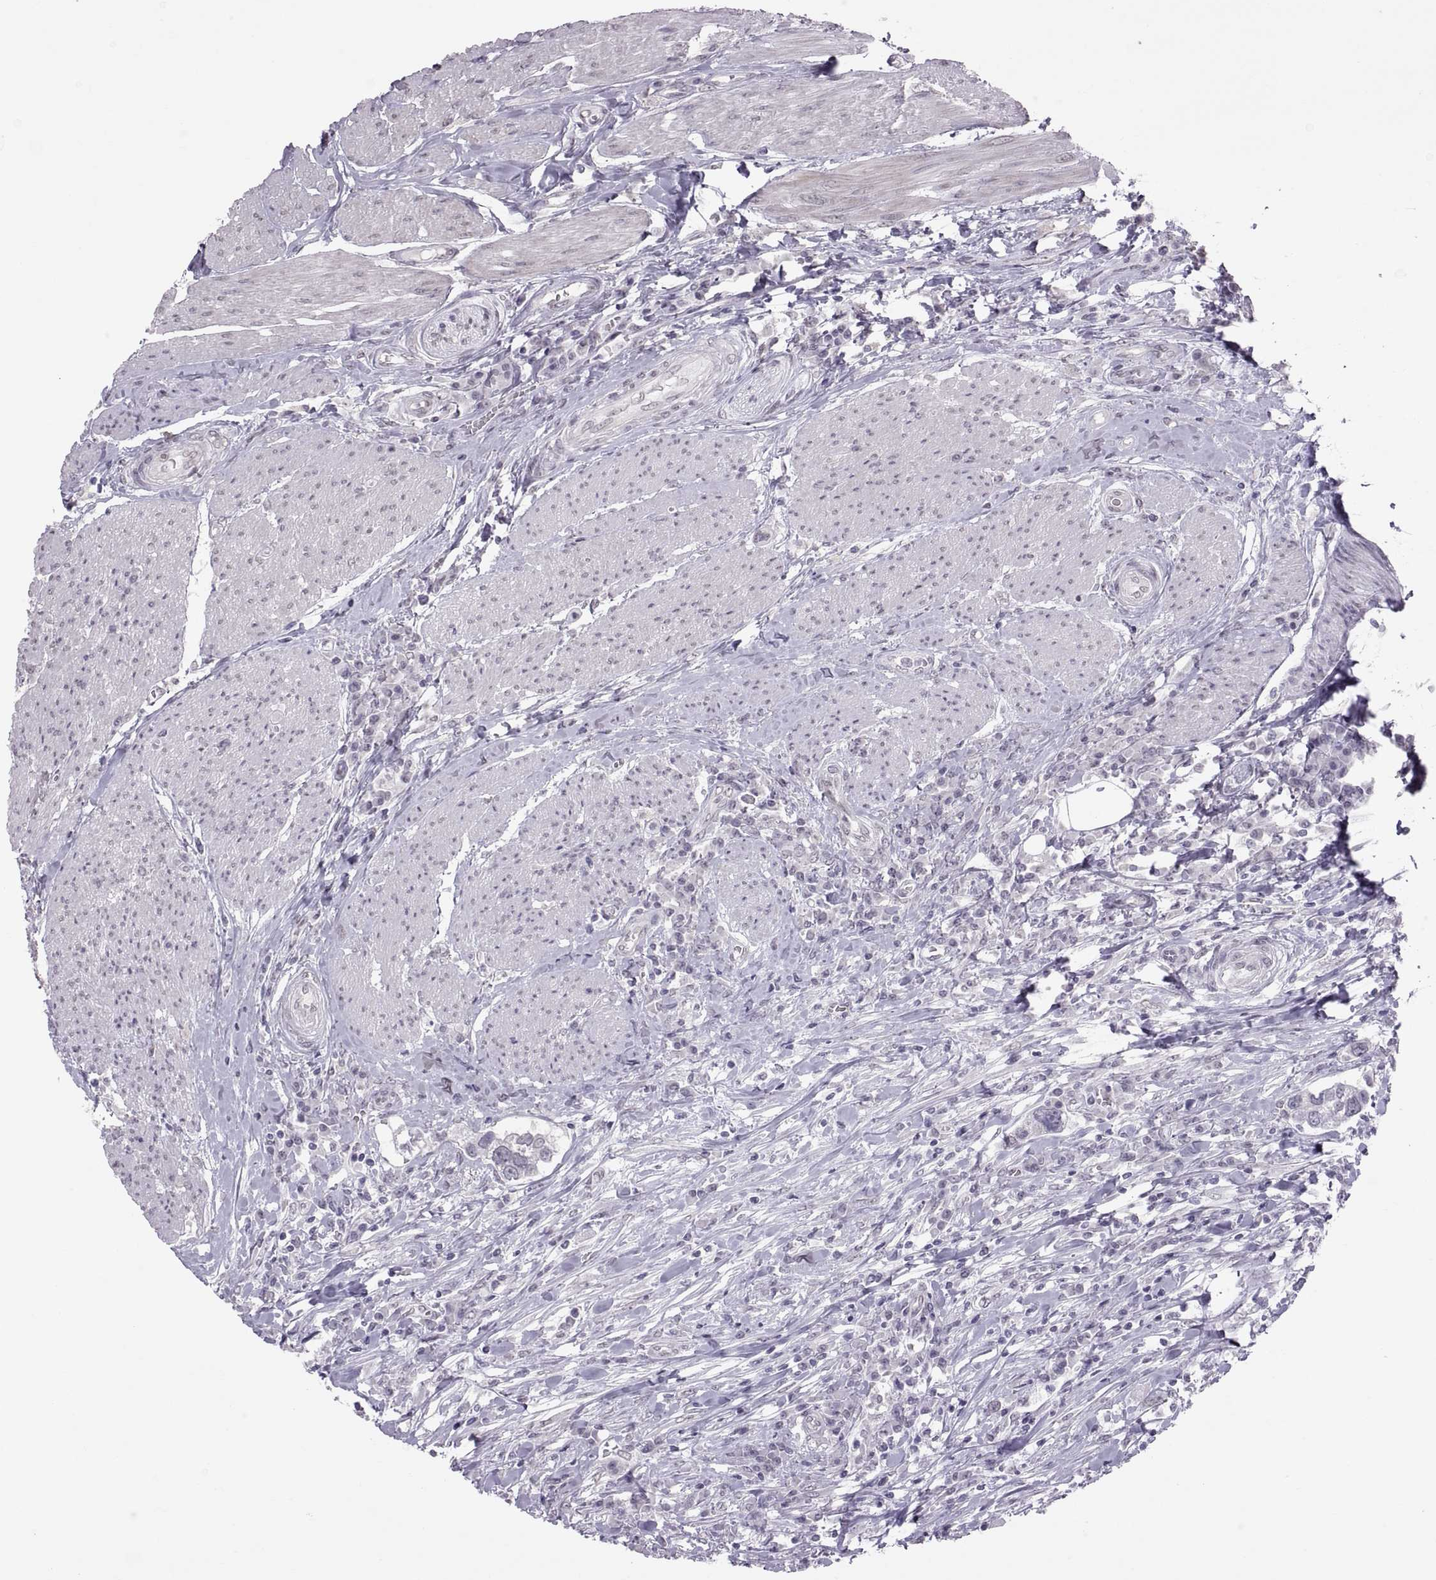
{"staining": {"intensity": "negative", "quantity": "none", "location": "none"}, "tissue": "urothelial cancer", "cell_type": "Tumor cells", "image_type": "cancer", "snomed": [{"axis": "morphology", "description": "Urothelial carcinoma, NOS"}, {"axis": "morphology", "description": "Urothelial carcinoma, High grade"}, {"axis": "topography", "description": "Urinary bladder"}], "caption": "Tumor cells show no significant positivity in urothelial cancer.", "gene": "KRT77", "patient": {"sex": "male", "age": 63}}